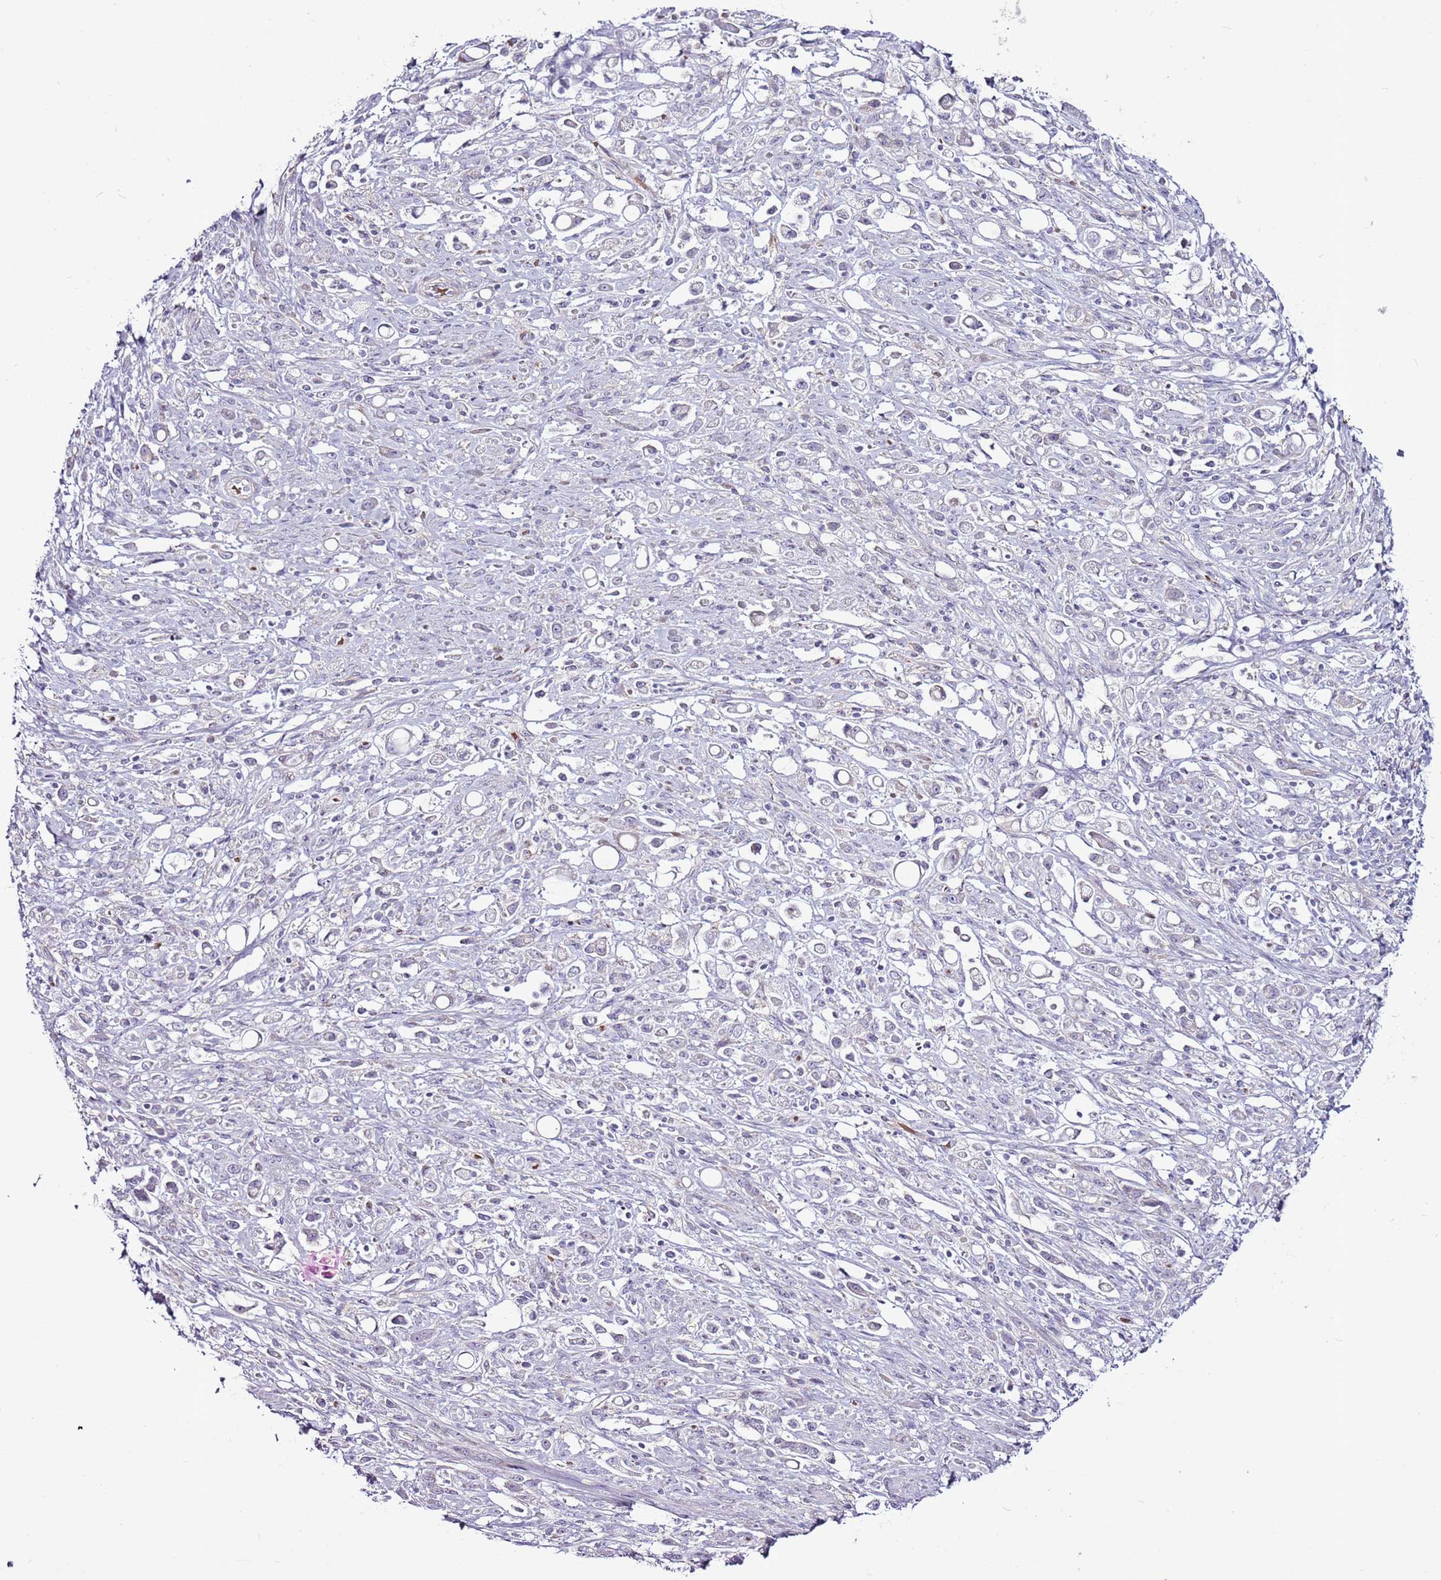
{"staining": {"intensity": "negative", "quantity": "none", "location": "none"}, "tissue": "stomach cancer", "cell_type": "Tumor cells", "image_type": "cancer", "snomed": [{"axis": "morphology", "description": "Adenocarcinoma, NOS"}, {"axis": "topography", "description": "Stomach"}], "caption": "This is an immunohistochemistry histopathology image of stomach adenocarcinoma. There is no positivity in tumor cells.", "gene": "CHAC2", "patient": {"sex": "female", "age": 60}}